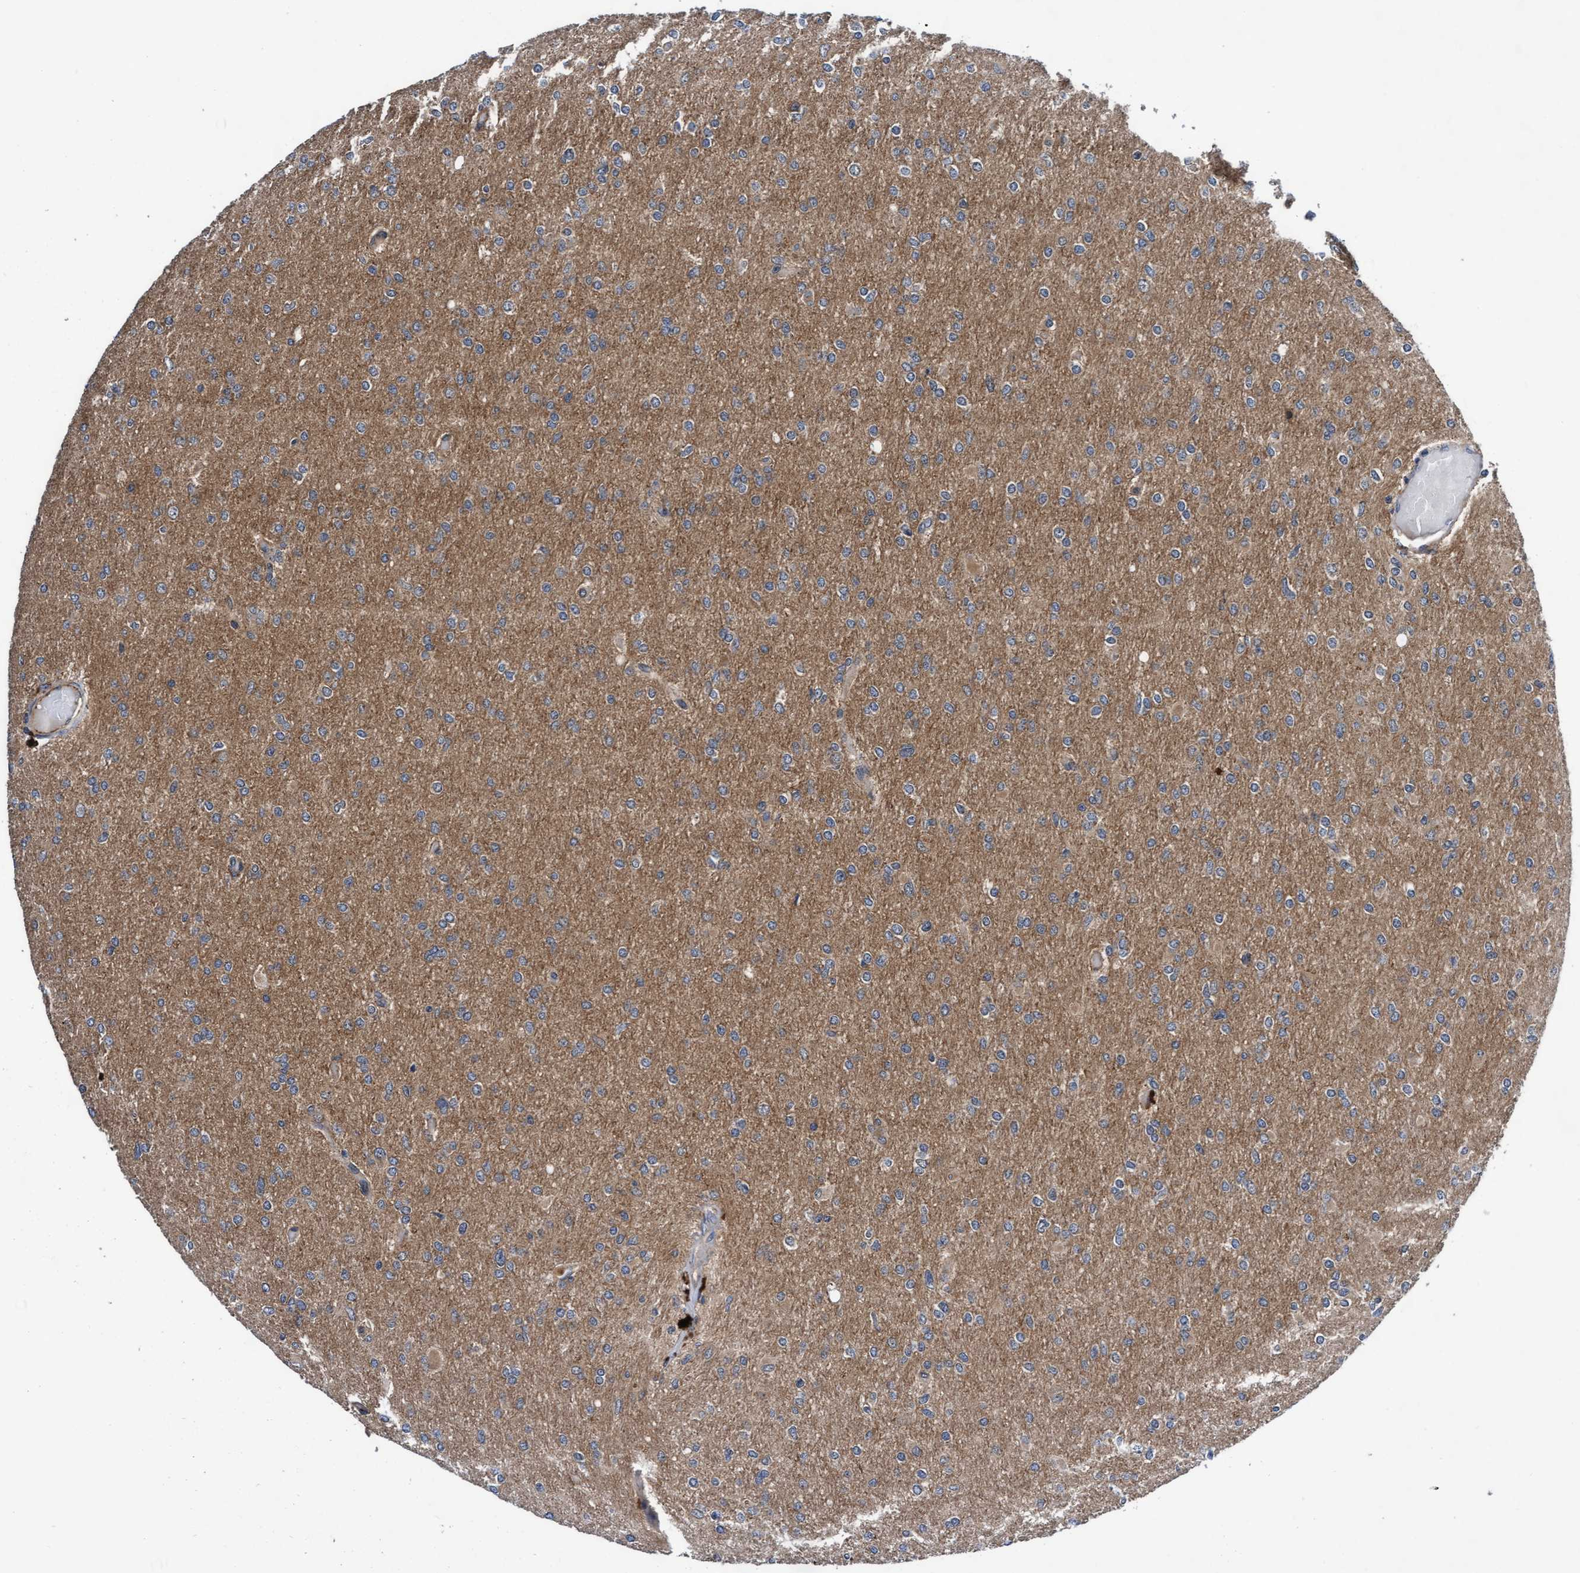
{"staining": {"intensity": "weak", "quantity": "25%-75%", "location": "cytoplasmic/membranous"}, "tissue": "glioma", "cell_type": "Tumor cells", "image_type": "cancer", "snomed": [{"axis": "morphology", "description": "Glioma, malignant, High grade"}, {"axis": "topography", "description": "Cerebral cortex"}], "caption": "The micrograph exhibits a brown stain indicating the presence of a protein in the cytoplasmic/membranous of tumor cells in glioma.", "gene": "EFCAB13", "patient": {"sex": "female", "age": 36}}